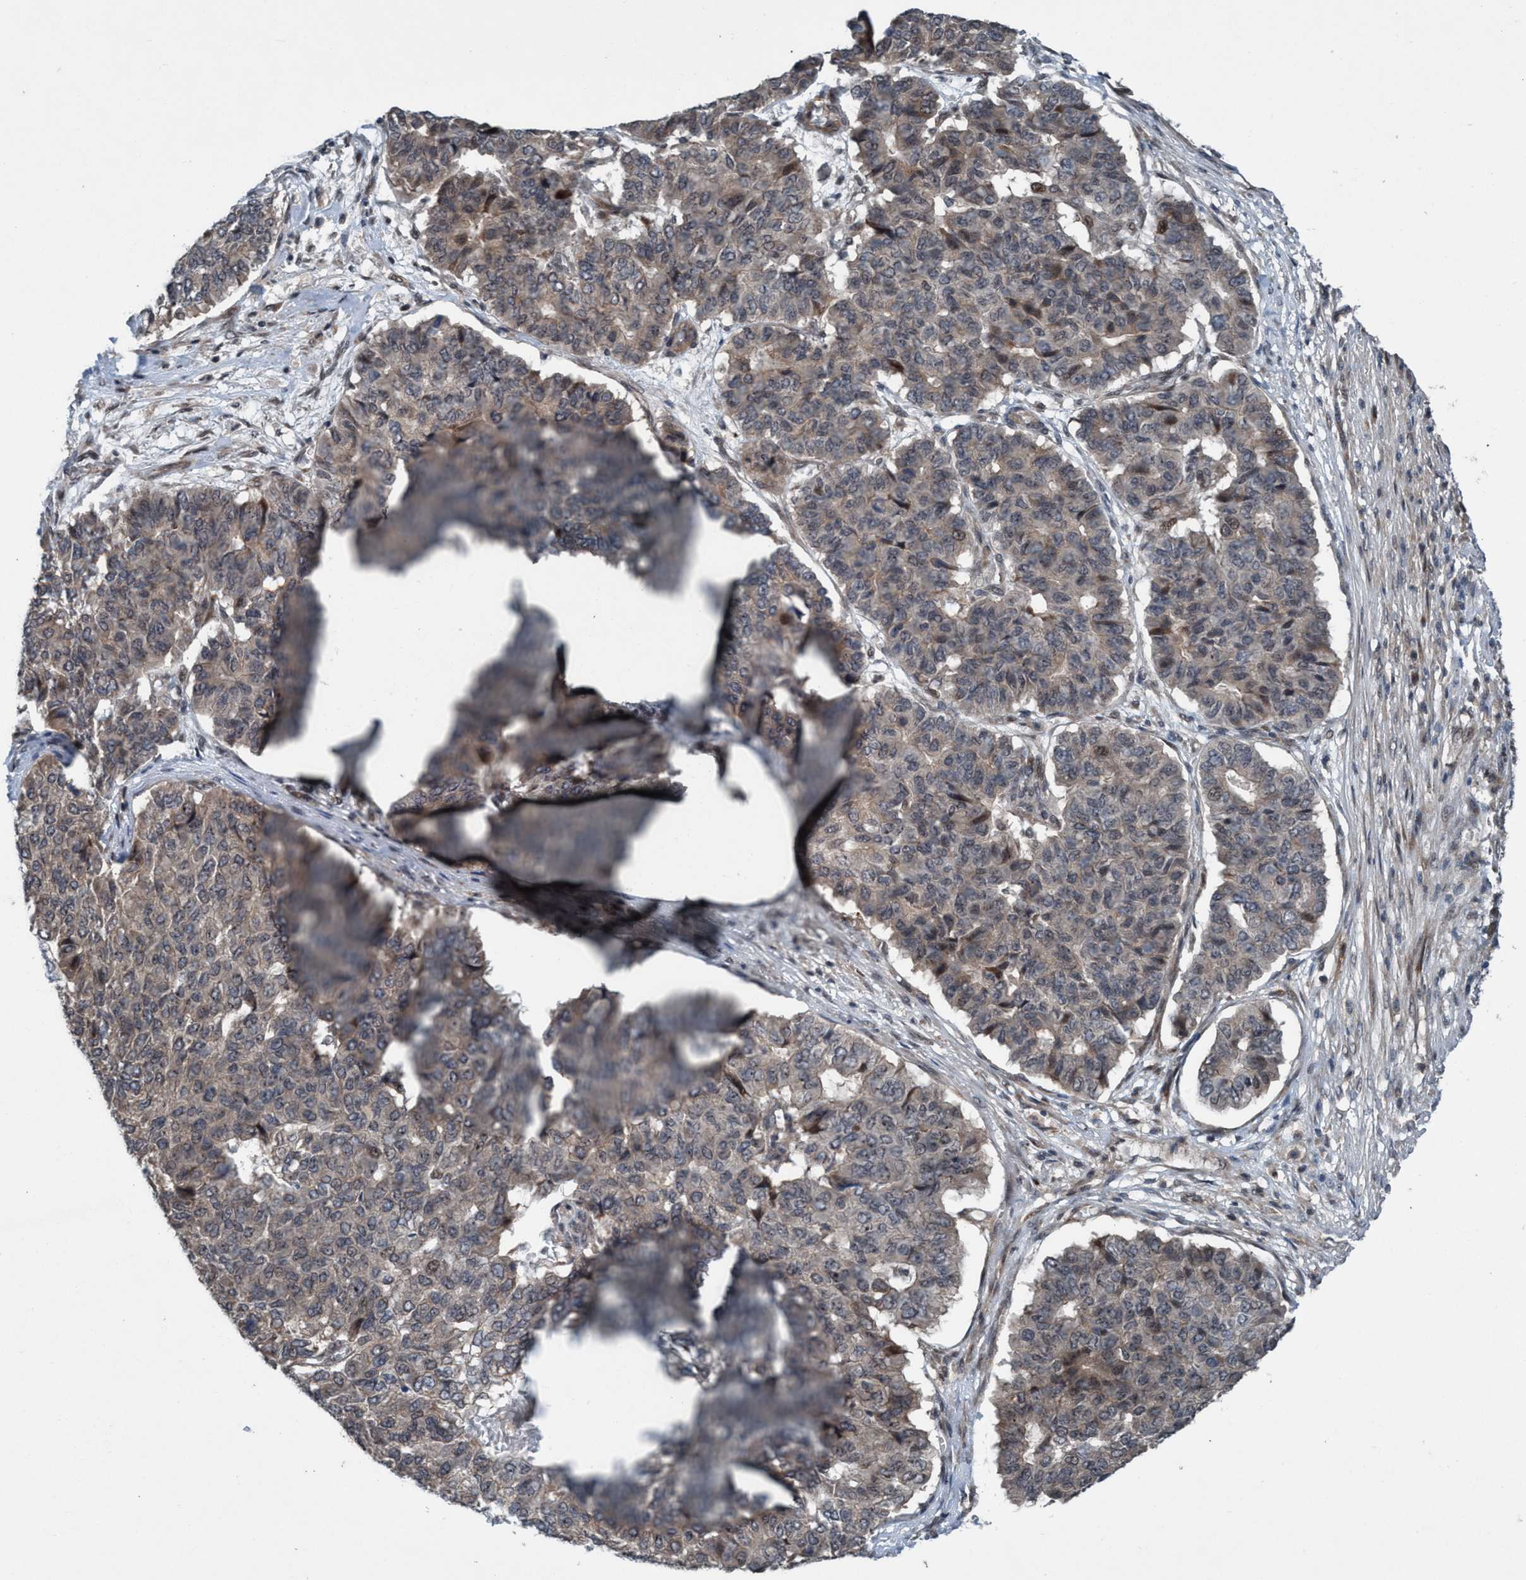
{"staining": {"intensity": "negative", "quantity": "none", "location": "none"}, "tissue": "pancreatic cancer", "cell_type": "Tumor cells", "image_type": "cancer", "snomed": [{"axis": "morphology", "description": "Adenocarcinoma, NOS"}, {"axis": "topography", "description": "Pancreas"}], "caption": "This is a image of IHC staining of pancreatic adenocarcinoma, which shows no positivity in tumor cells.", "gene": "NISCH", "patient": {"sex": "male", "age": 50}}